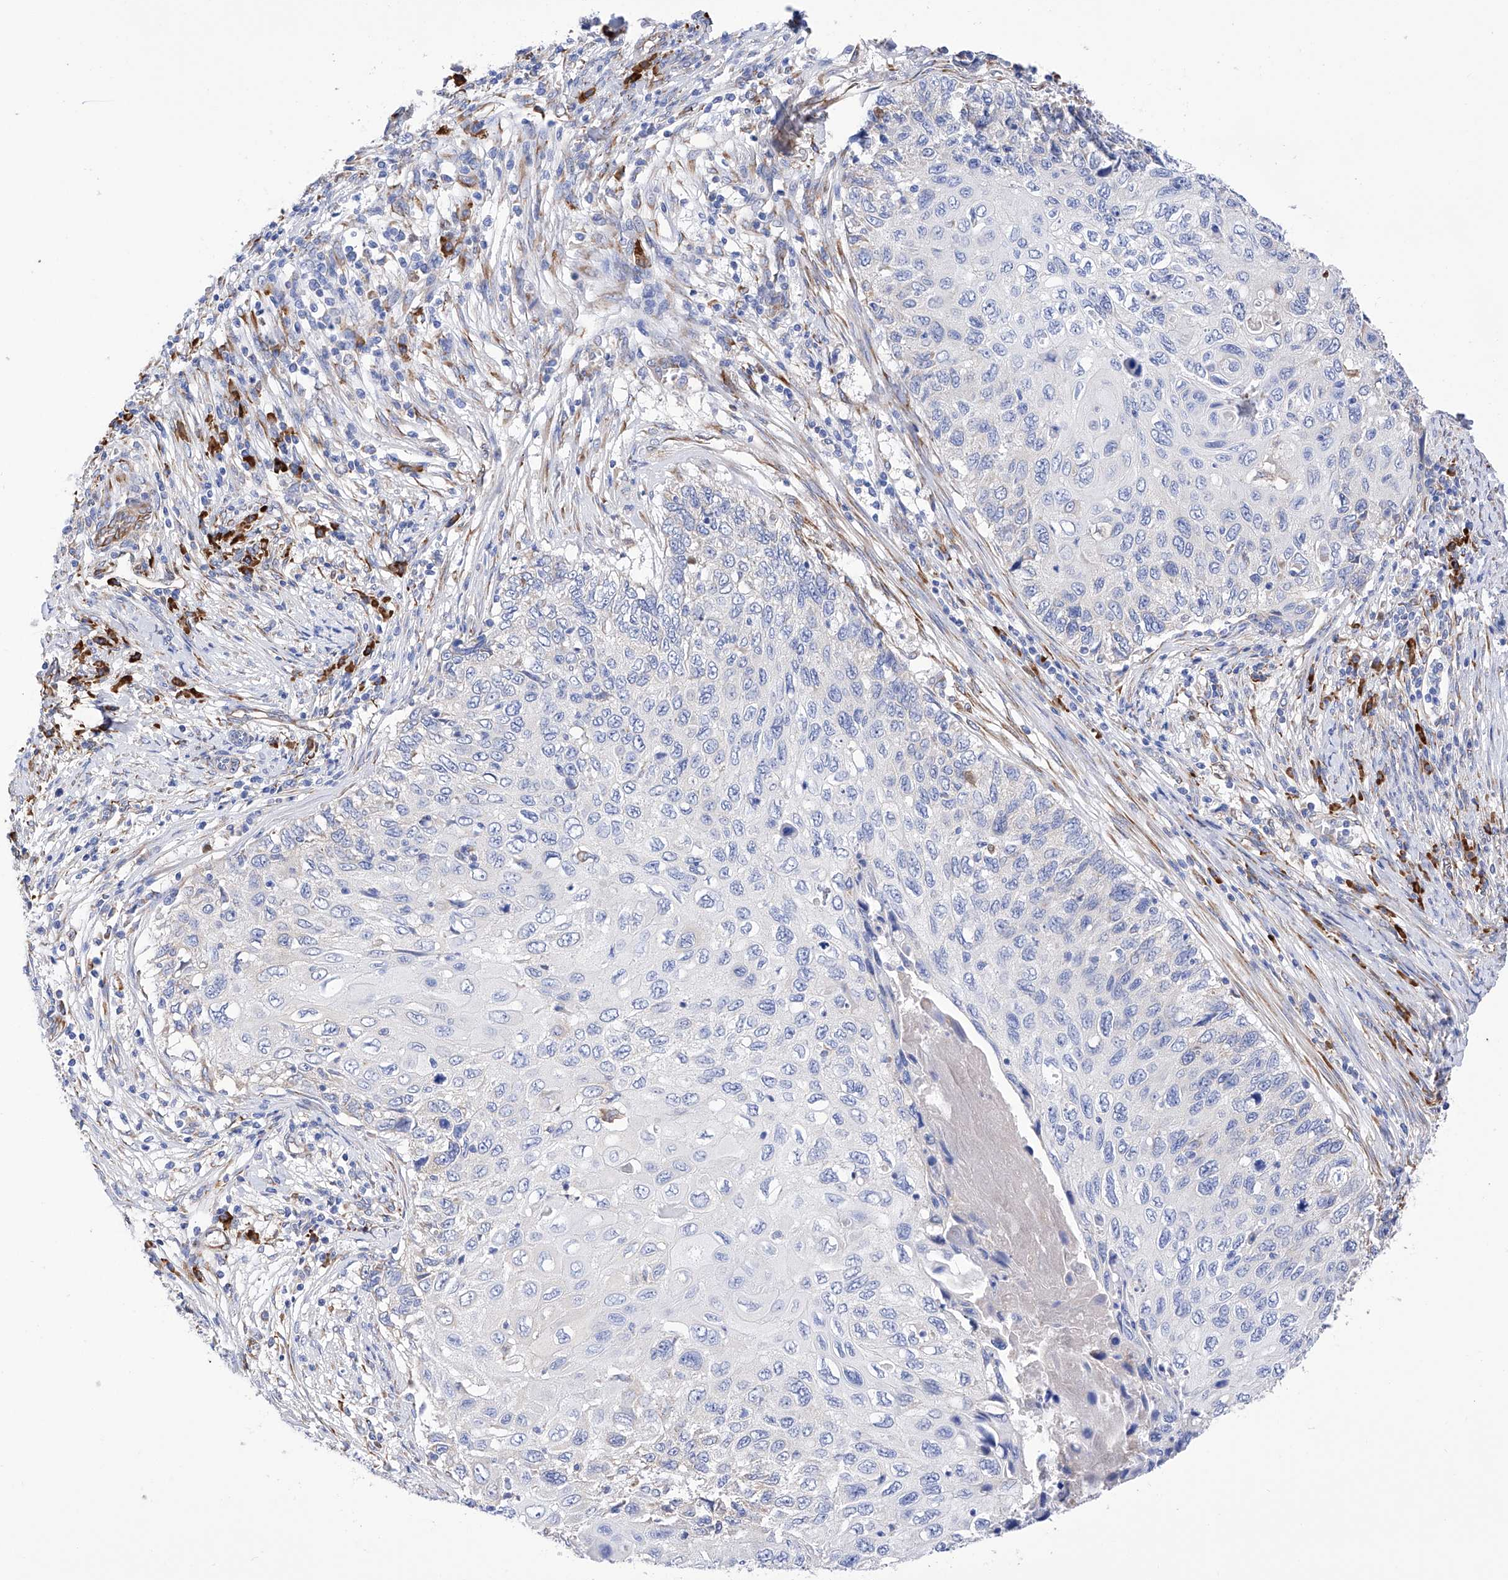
{"staining": {"intensity": "negative", "quantity": "none", "location": "none"}, "tissue": "cervical cancer", "cell_type": "Tumor cells", "image_type": "cancer", "snomed": [{"axis": "morphology", "description": "Squamous cell carcinoma, NOS"}, {"axis": "topography", "description": "Cervix"}], "caption": "IHC image of neoplastic tissue: squamous cell carcinoma (cervical) stained with DAB (3,3'-diaminobenzidine) displays no significant protein positivity in tumor cells. Nuclei are stained in blue.", "gene": "PDIA5", "patient": {"sex": "female", "age": 70}}